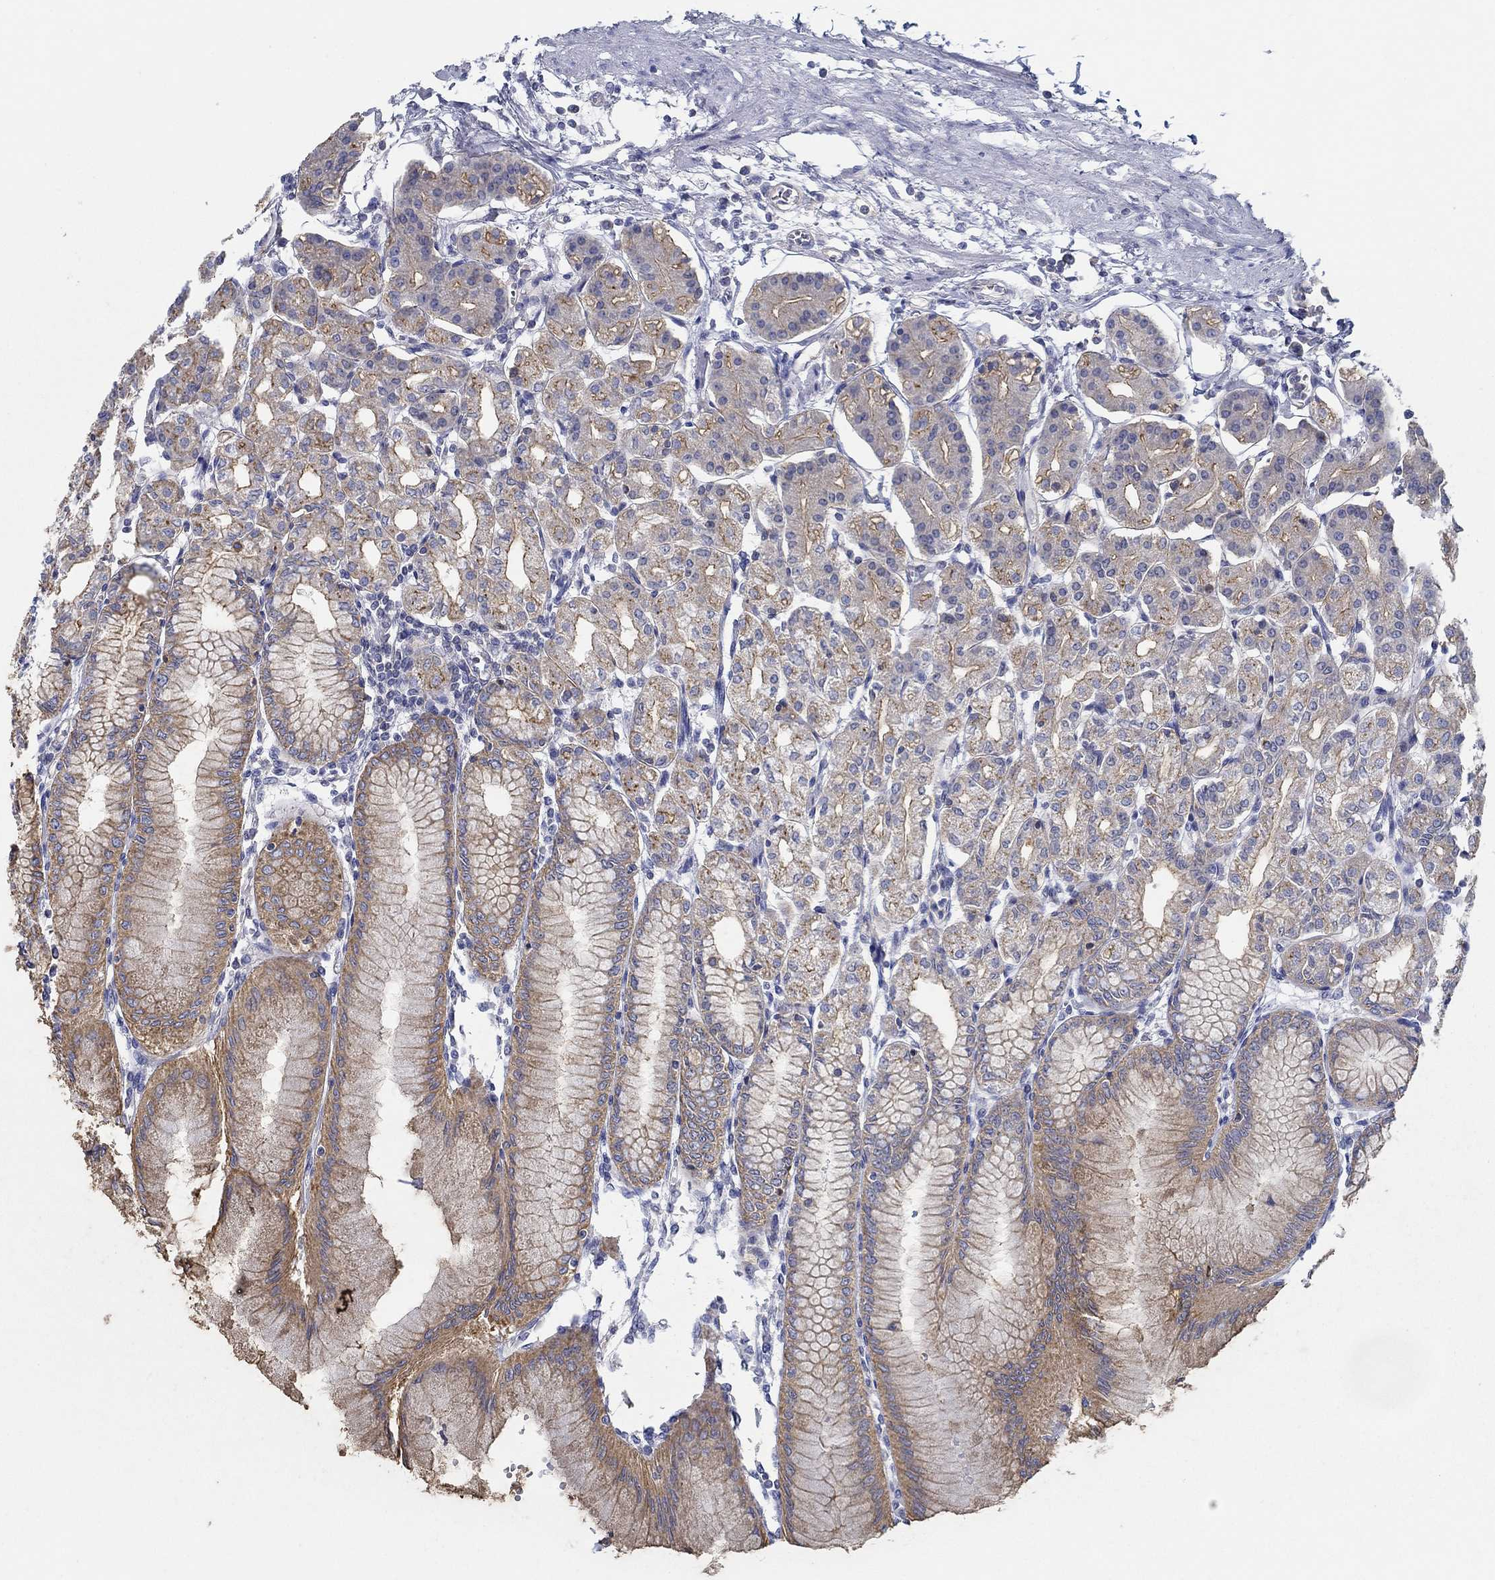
{"staining": {"intensity": "moderate", "quantity": "25%-75%", "location": "cytoplasmic/membranous"}, "tissue": "stomach", "cell_type": "Glandular cells", "image_type": "normal", "snomed": [{"axis": "morphology", "description": "Normal tissue, NOS"}, {"axis": "topography", "description": "Skeletal muscle"}, {"axis": "topography", "description": "Stomach"}], "caption": "The immunohistochemical stain labels moderate cytoplasmic/membranous positivity in glandular cells of normal stomach. (Brightfield microscopy of DAB IHC at high magnification).", "gene": "BBOF1", "patient": {"sex": "female", "age": 57}}